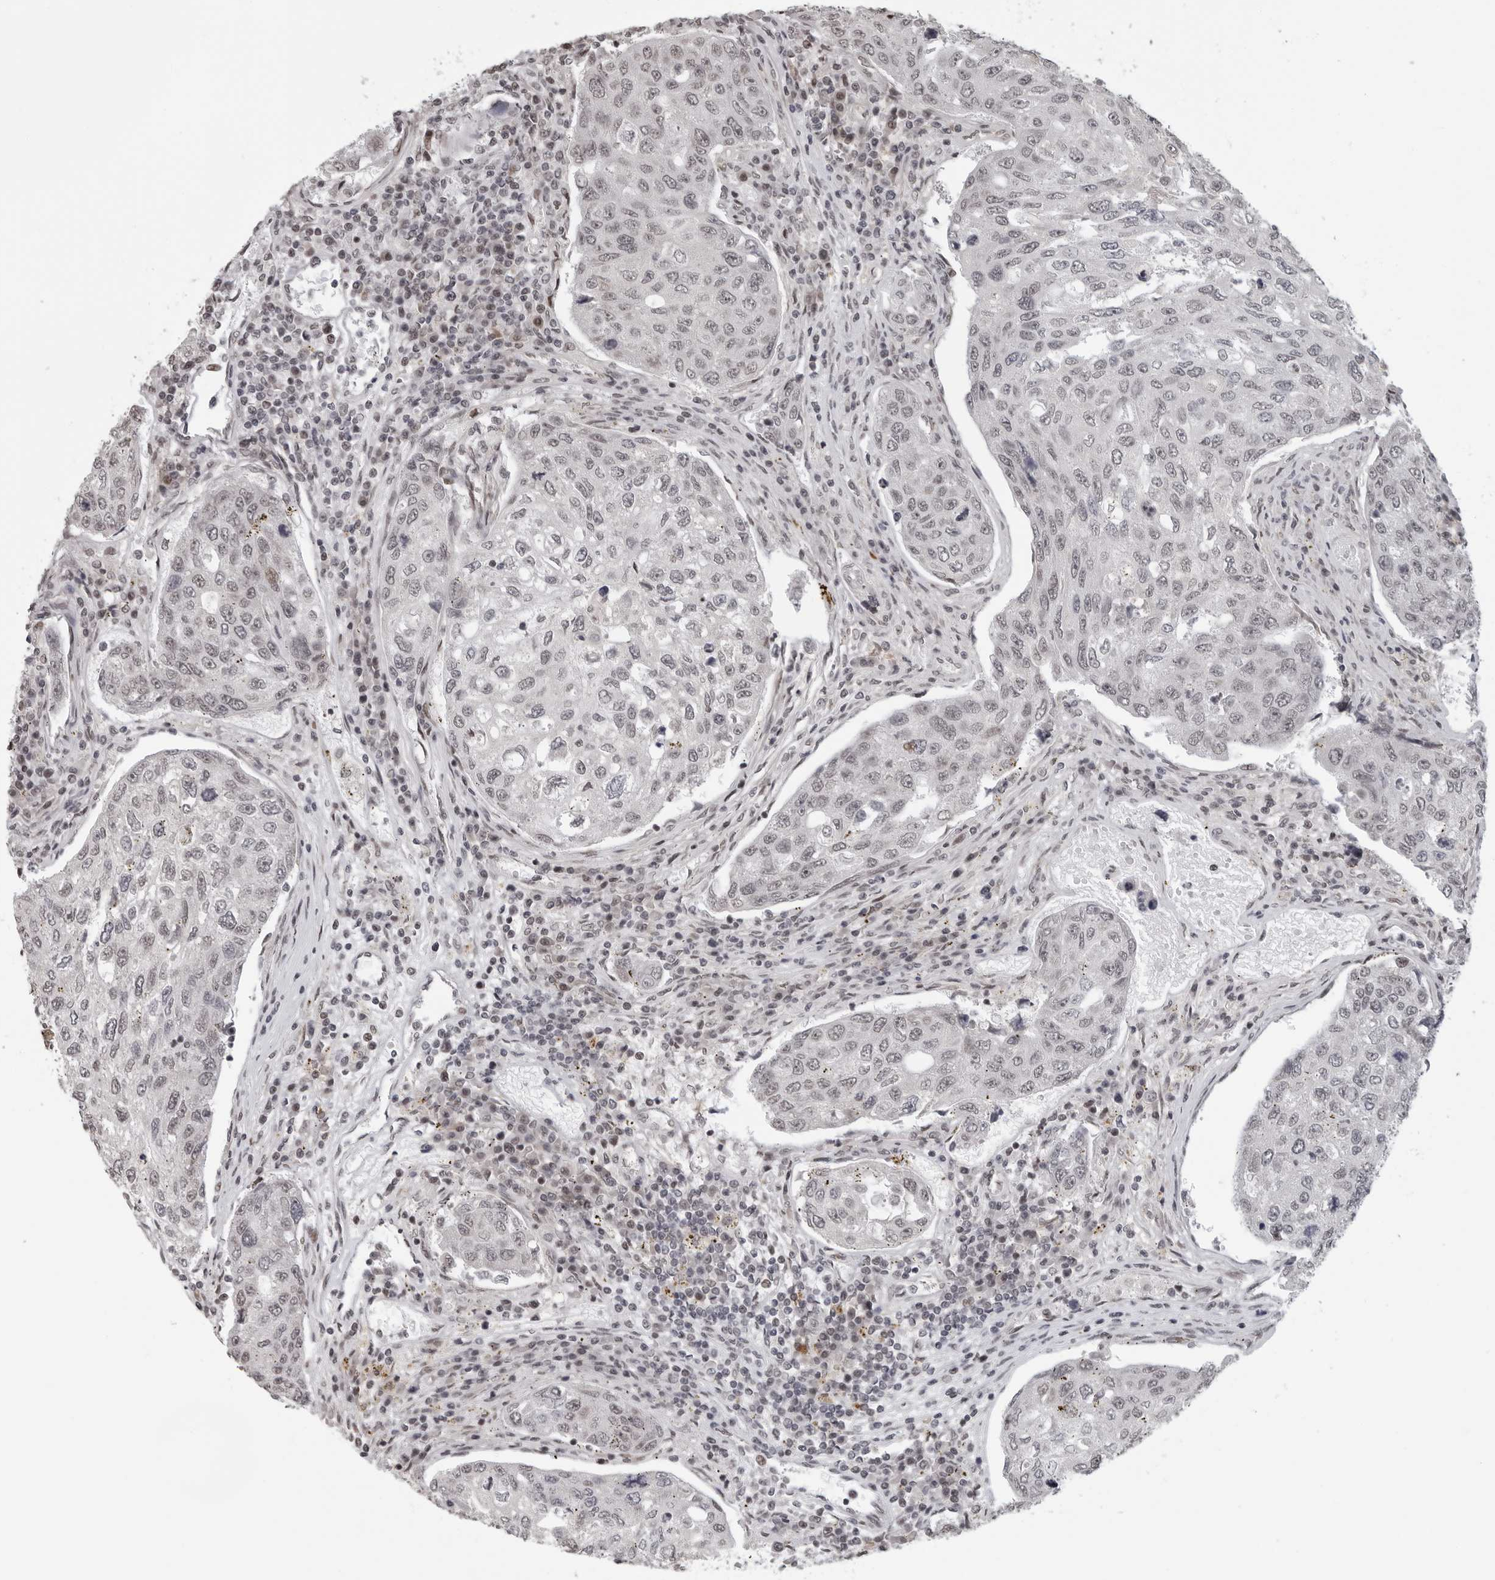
{"staining": {"intensity": "negative", "quantity": "none", "location": "none"}, "tissue": "urothelial cancer", "cell_type": "Tumor cells", "image_type": "cancer", "snomed": [{"axis": "morphology", "description": "Urothelial carcinoma, High grade"}, {"axis": "topography", "description": "Lymph node"}, {"axis": "topography", "description": "Urinary bladder"}], "caption": "The micrograph demonstrates no staining of tumor cells in high-grade urothelial carcinoma.", "gene": "MAF", "patient": {"sex": "male", "age": 51}}